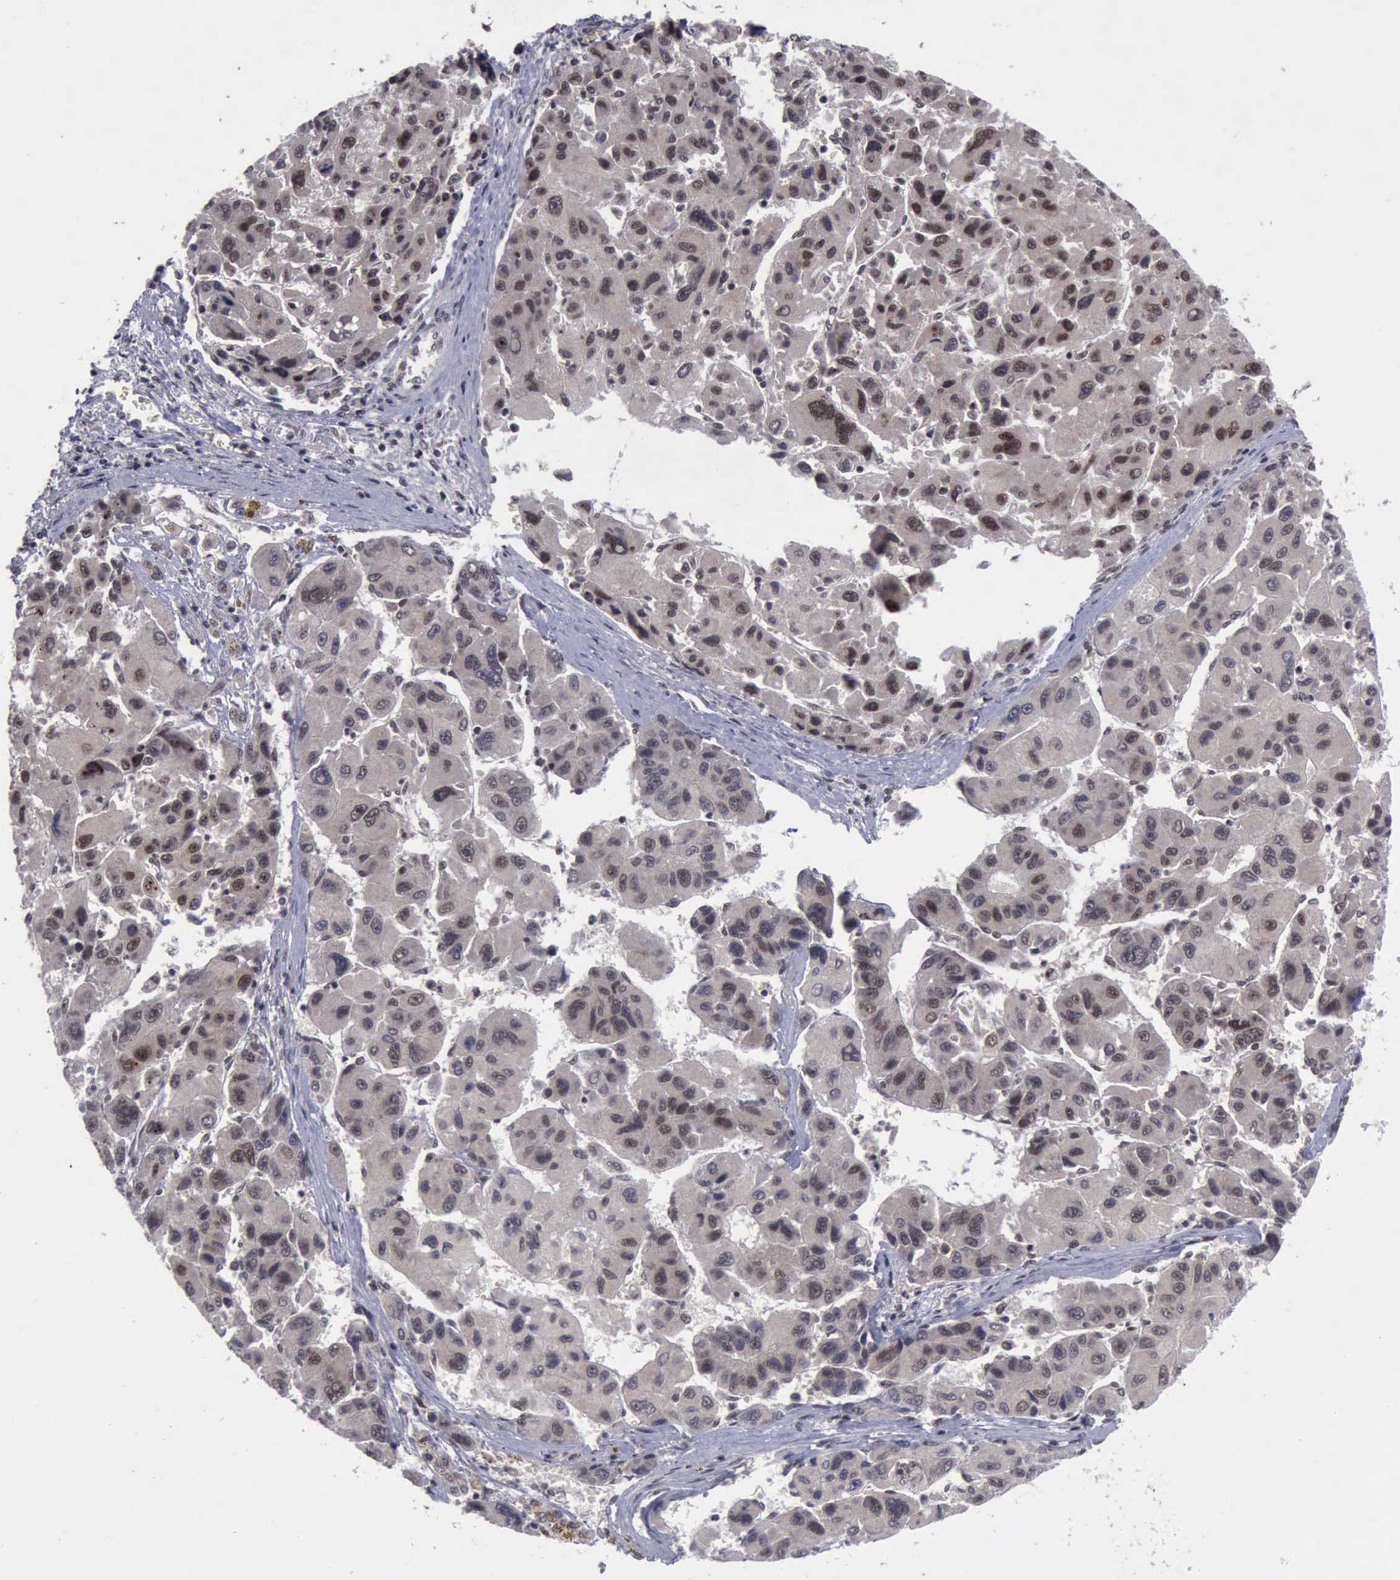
{"staining": {"intensity": "weak", "quantity": ">75%", "location": "nuclear"}, "tissue": "liver cancer", "cell_type": "Tumor cells", "image_type": "cancer", "snomed": [{"axis": "morphology", "description": "Carcinoma, Hepatocellular, NOS"}, {"axis": "topography", "description": "Liver"}], "caption": "About >75% of tumor cells in human liver cancer demonstrate weak nuclear protein staining as visualized by brown immunohistochemical staining.", "gene": "ATM", "patient": {"sex": "male", "age": 64}}